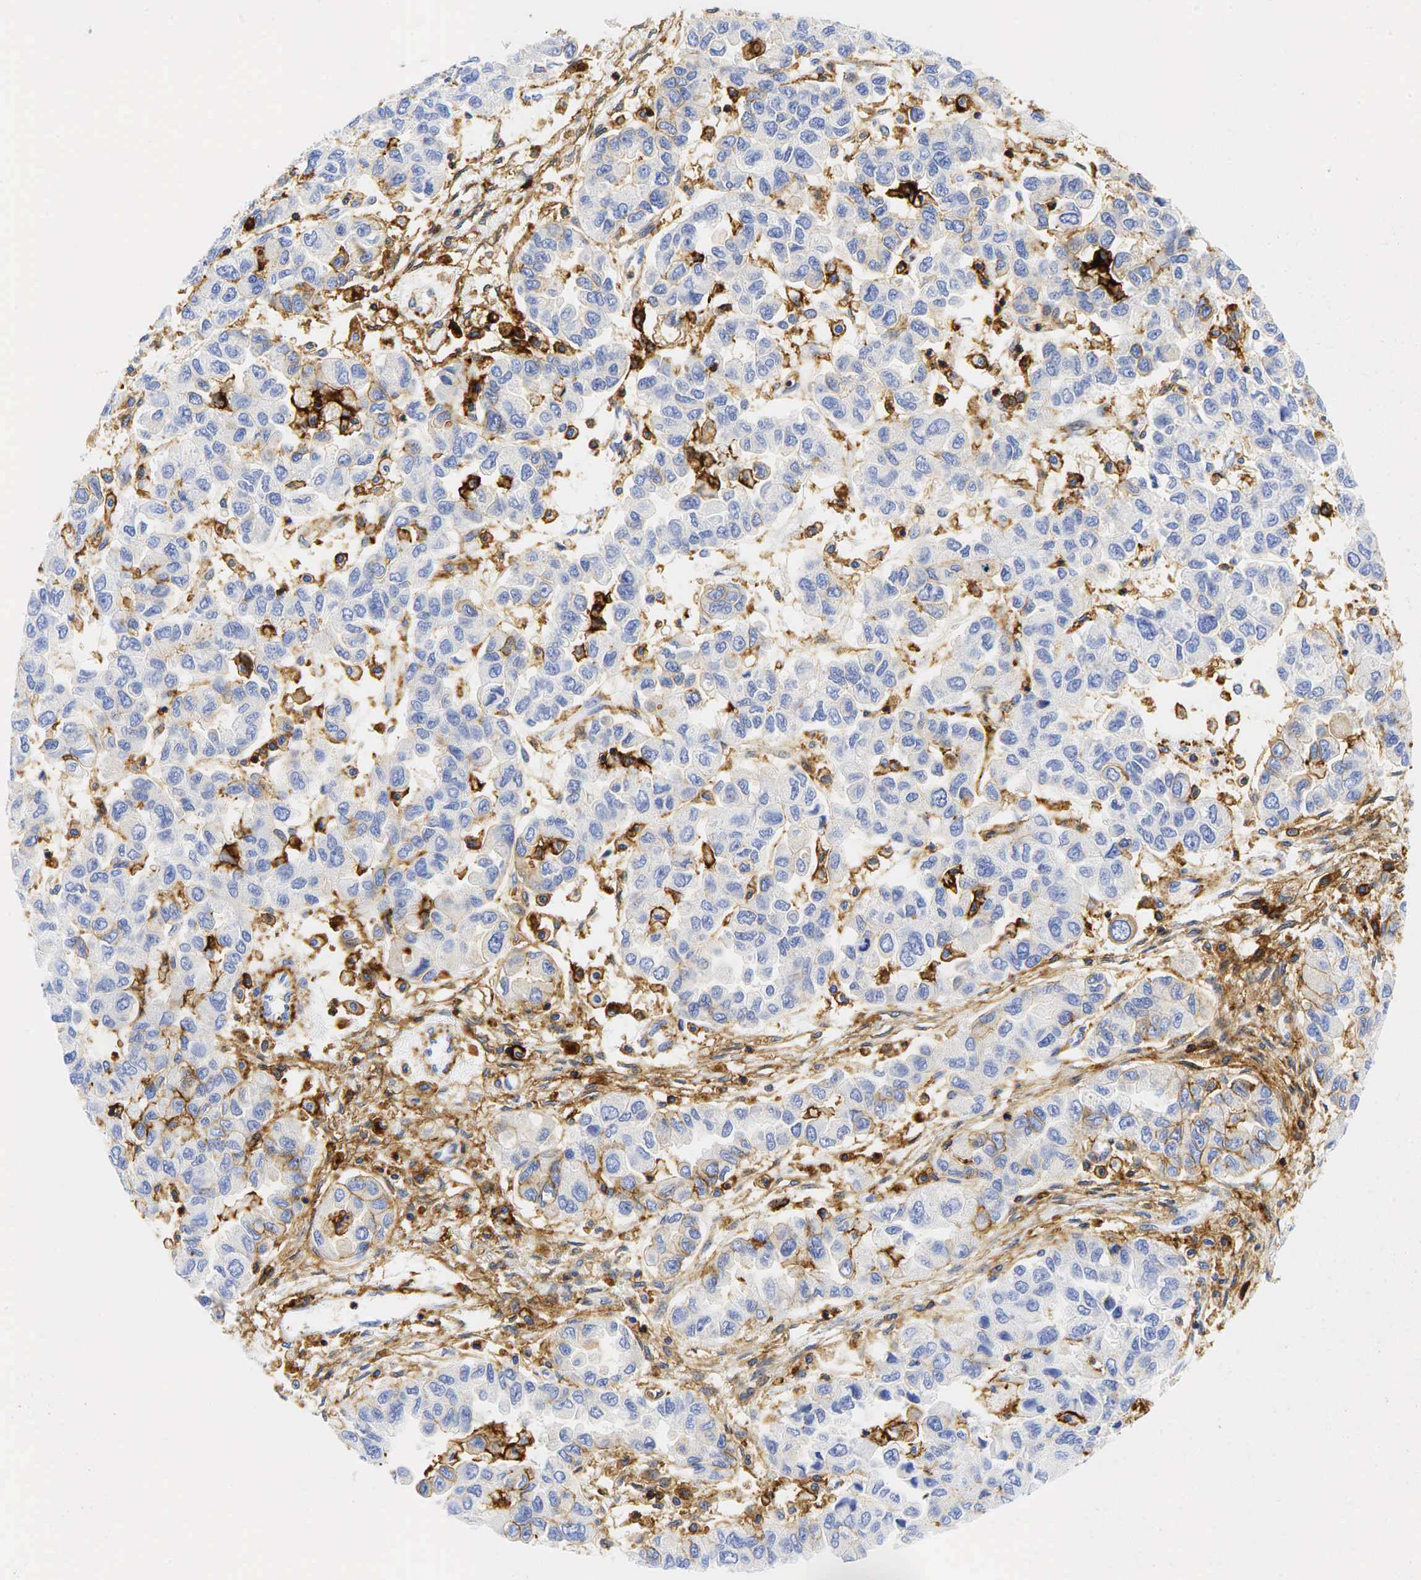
{"staining": {"intensity": "moderate", "quantity": "<25%", "location": "cytoplasmic/membranous"}, "tissue": "ovarian cancer", "cell_type": "Tumor cells", "image_type": "cancer", "snomed": [{"axis": "morphology", "description": "Cystadenocarcinoma, serous, NOS"}, {"axis": "topography", "description": "Ovary"}], "caption": "Human serous cystadenocarcinoma (ovarian) stained for a protein (brown) shows moderate cytoplasmic/membranous positive expression in about <25% of tumor cells.", "gene": "CD44", "patient": {"sex": "female", "age": 84}}